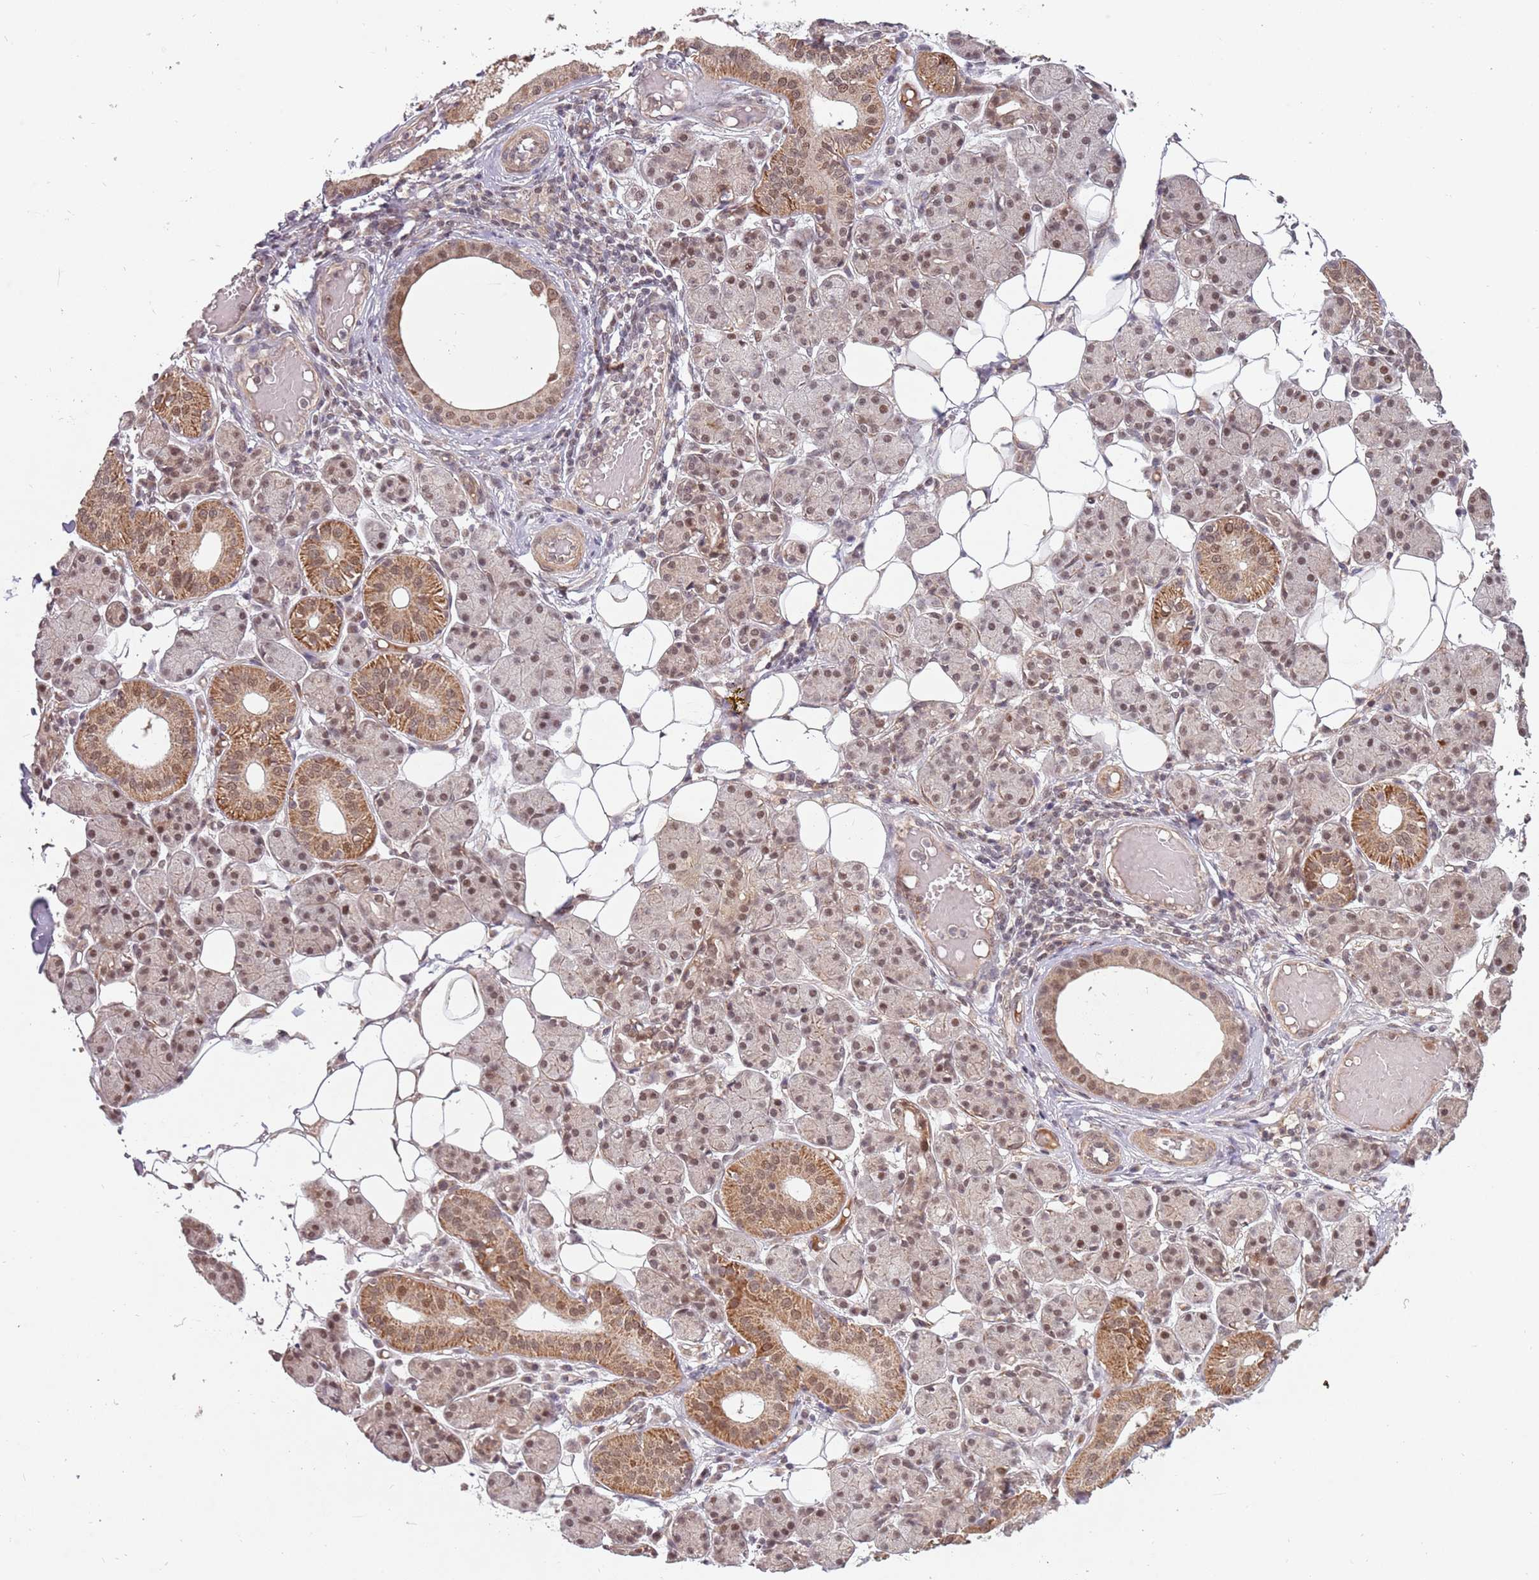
{"staining": {"intensity": "moderate", "quantity": ">75%", "location": "cytoplasmic/membranous,nuclear"}, "tissue": "salivary gland", "cell_type": "Glandular cells", "image_type": "normal", "snomed": [{"axis": "morphology", "description": "Normal tissue, NOS"}, {"axis": "topography", "description": "Salivary gland"}], "caption": "Immunohistochemical staining of normal human salivary gland exhibits moderate cytoplasmic/membranous,nuclear protein staining in about >75% of glandular cells.", "gene": "SUDS3", "patient": {"sex": "female", "age": 33}}